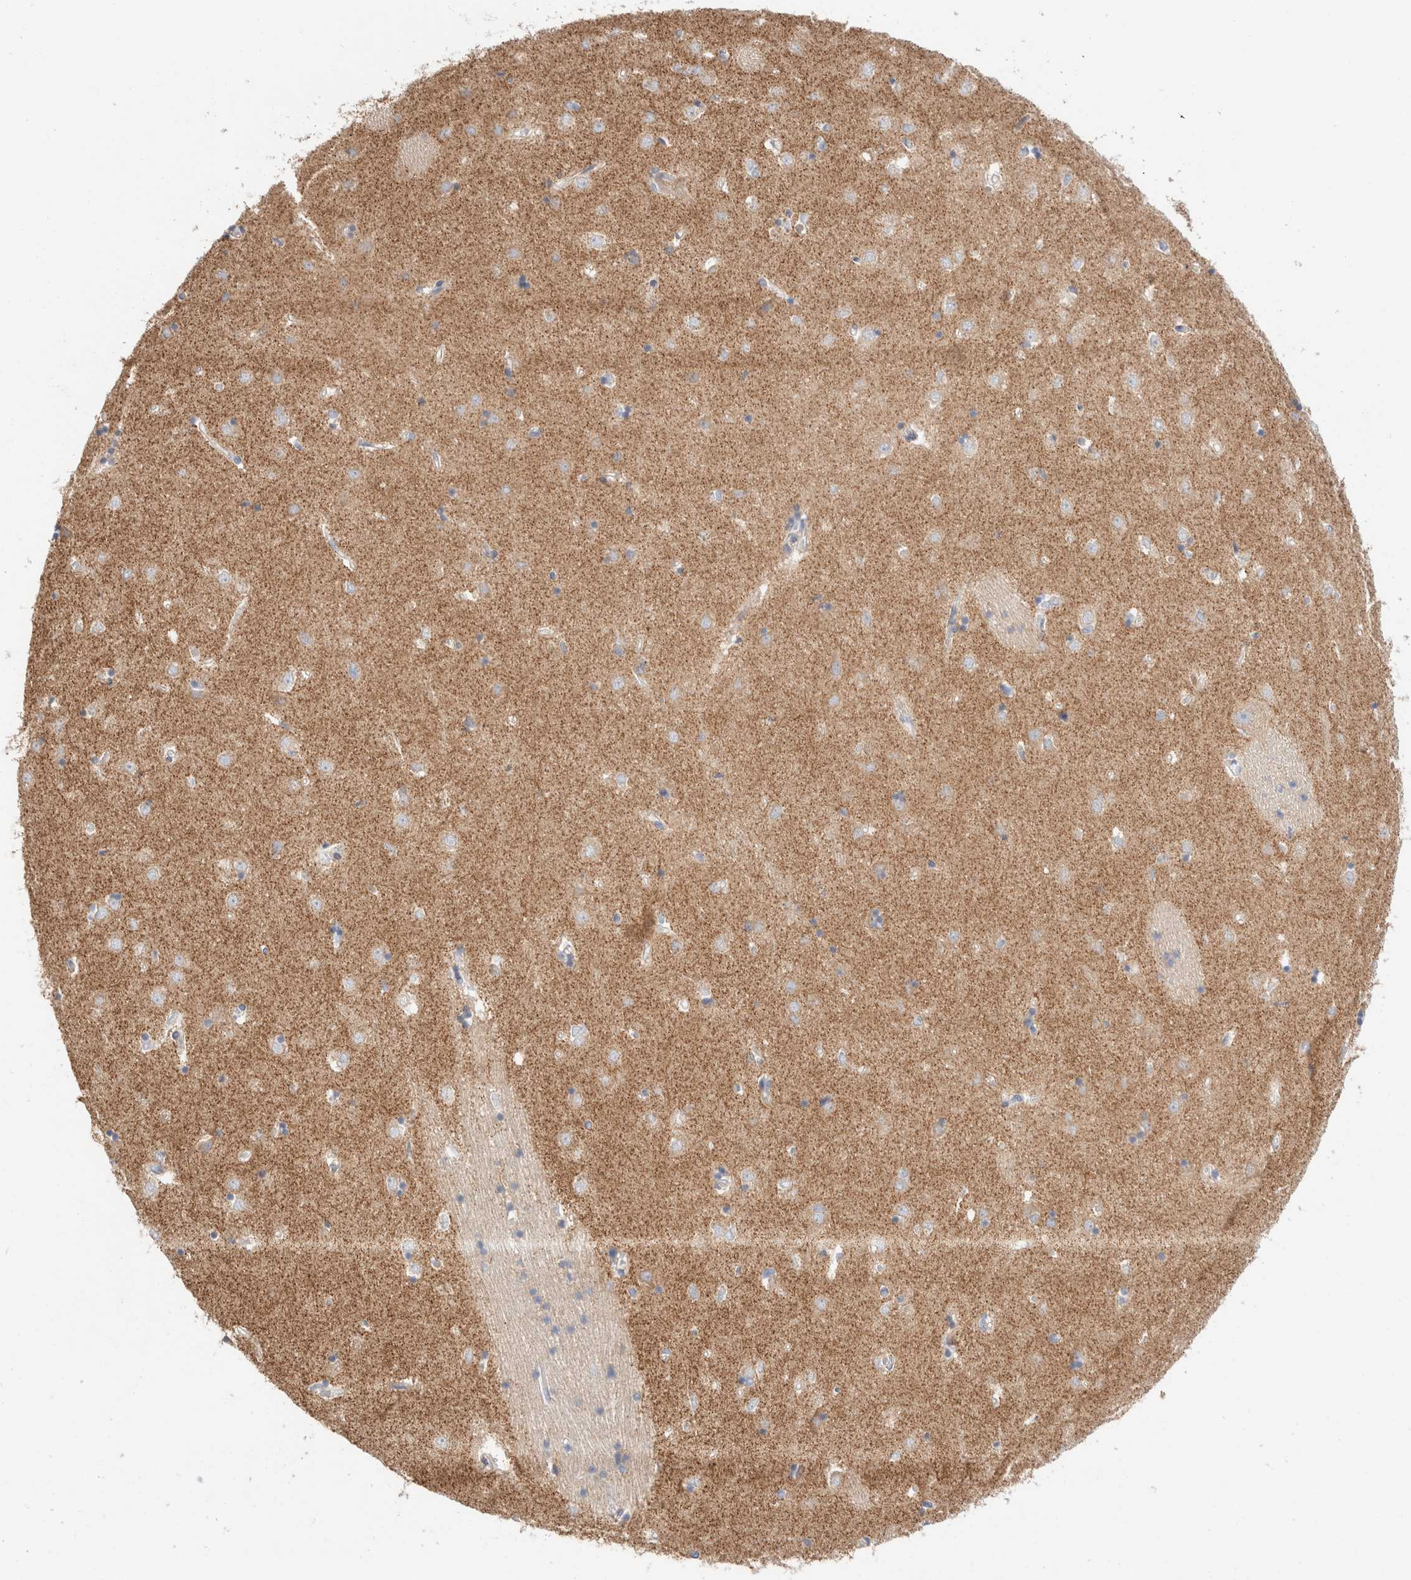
{"staining": {"intensity": "weak", "quantity": "25%-75%", "location": "cytoplasmic/membranous"}, "tissue": "caudate", "cell_type": "Glial cells", "image_type": "normal", "snomed": [{"axis": "morphology", "description": "Normal tissue, NOS"}, {"axis": "topography", "description": "Lateral ventricle wall"}], "caption": "The photomicrograph demonstrates a brown stain indicating the presence of a protein in the cytoplasmic/membranous of glial cells in caudate.", "gene": "ATP6V1C1", "patient": {"sex": "male", "age": 45}}